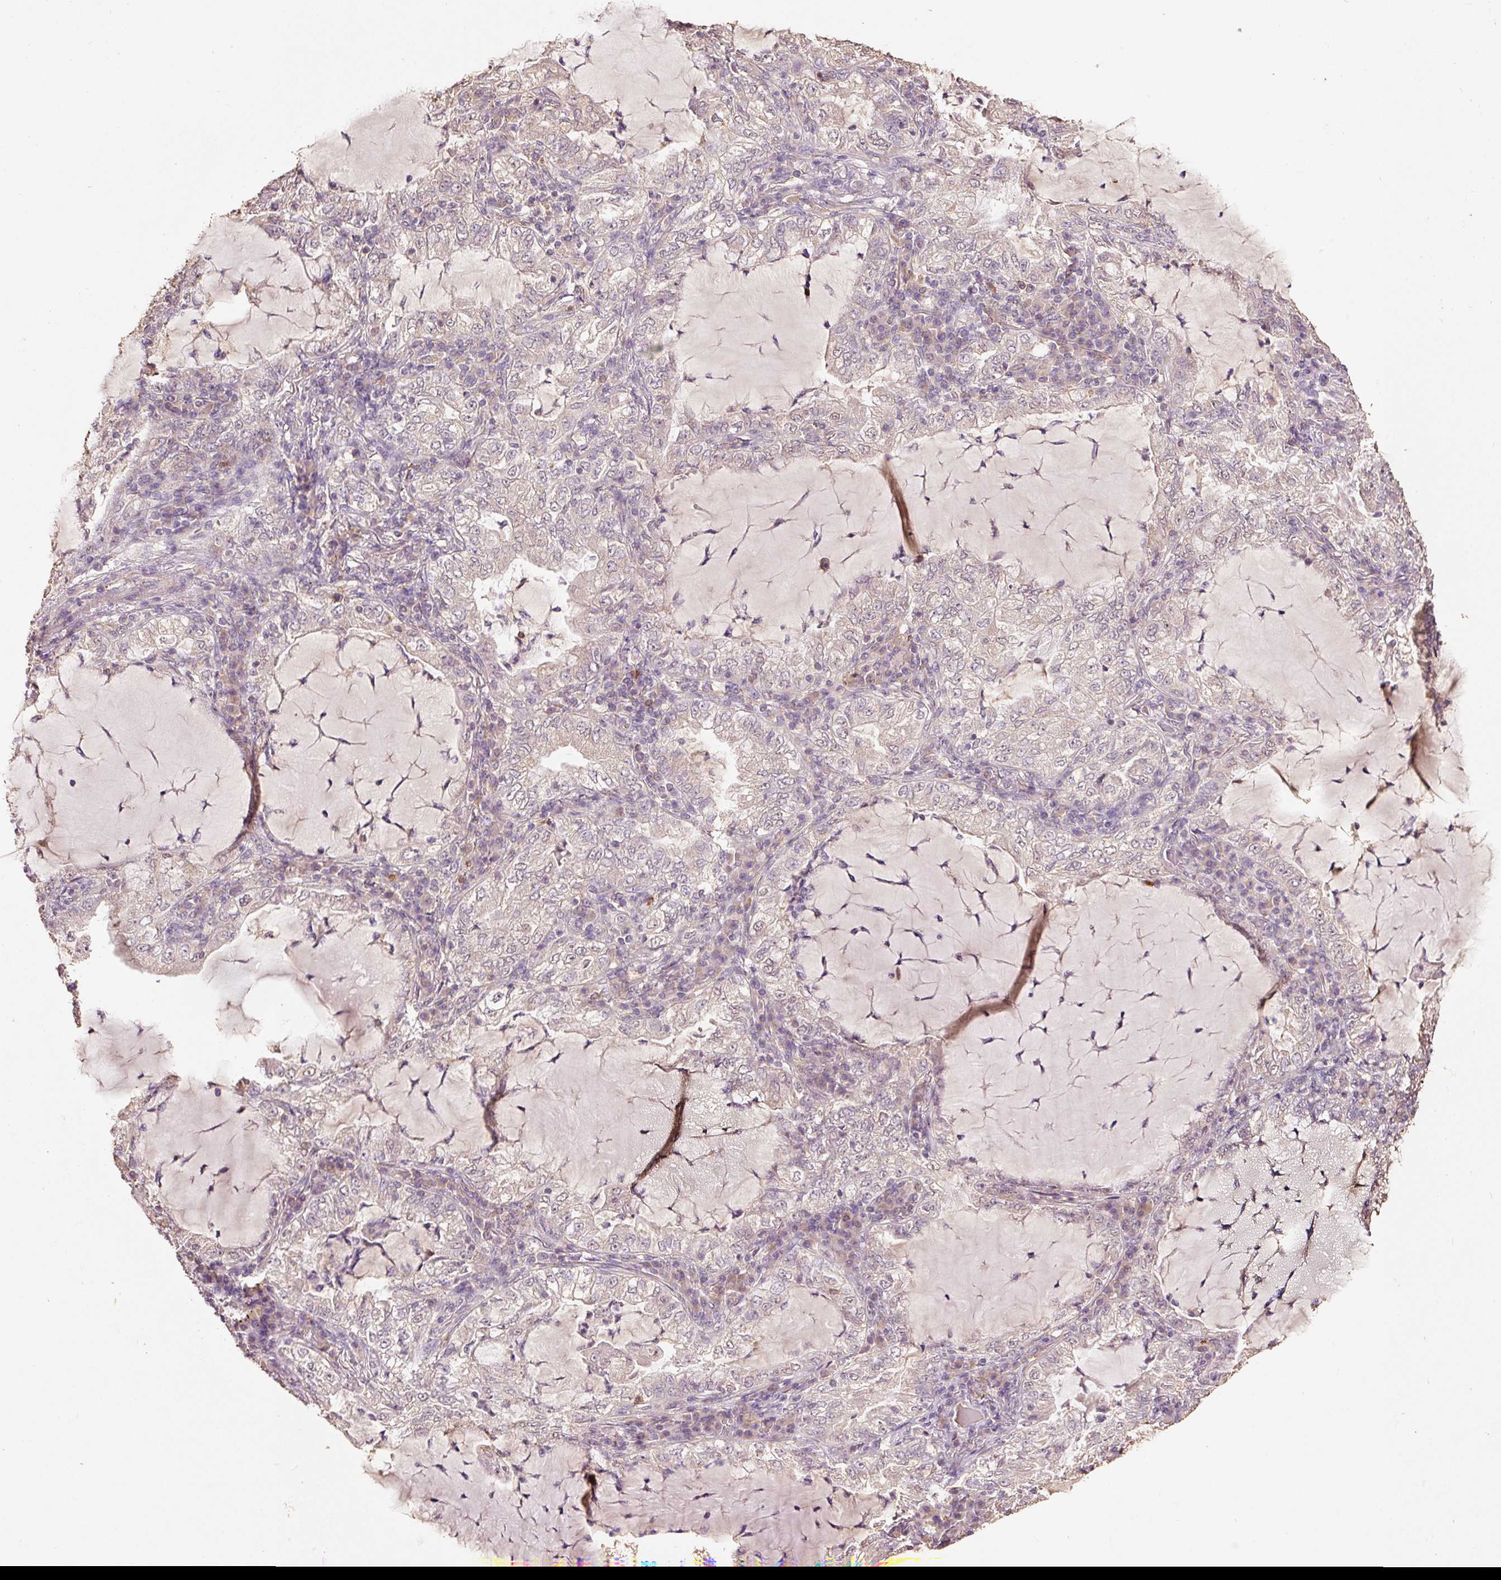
{"staining": {"intensity": "negative", "quantity": "none", "location": "none"}, "tissue": "lung cancer", "cell_type": "Tumor cells", "image_type": "cancer", "snomed": [{"axis": "morphology", "description": "Adenocarcinoma, NOS"}, {"axis": "topography", "description": "Lung"}], "caption": "Human adenocarcinoma (lung) stained for a protein using immunohistochemistry exhibits no staining in tumor cells.", "gene": "HERC2", "patient": {"sex": "female", "age": 73}}